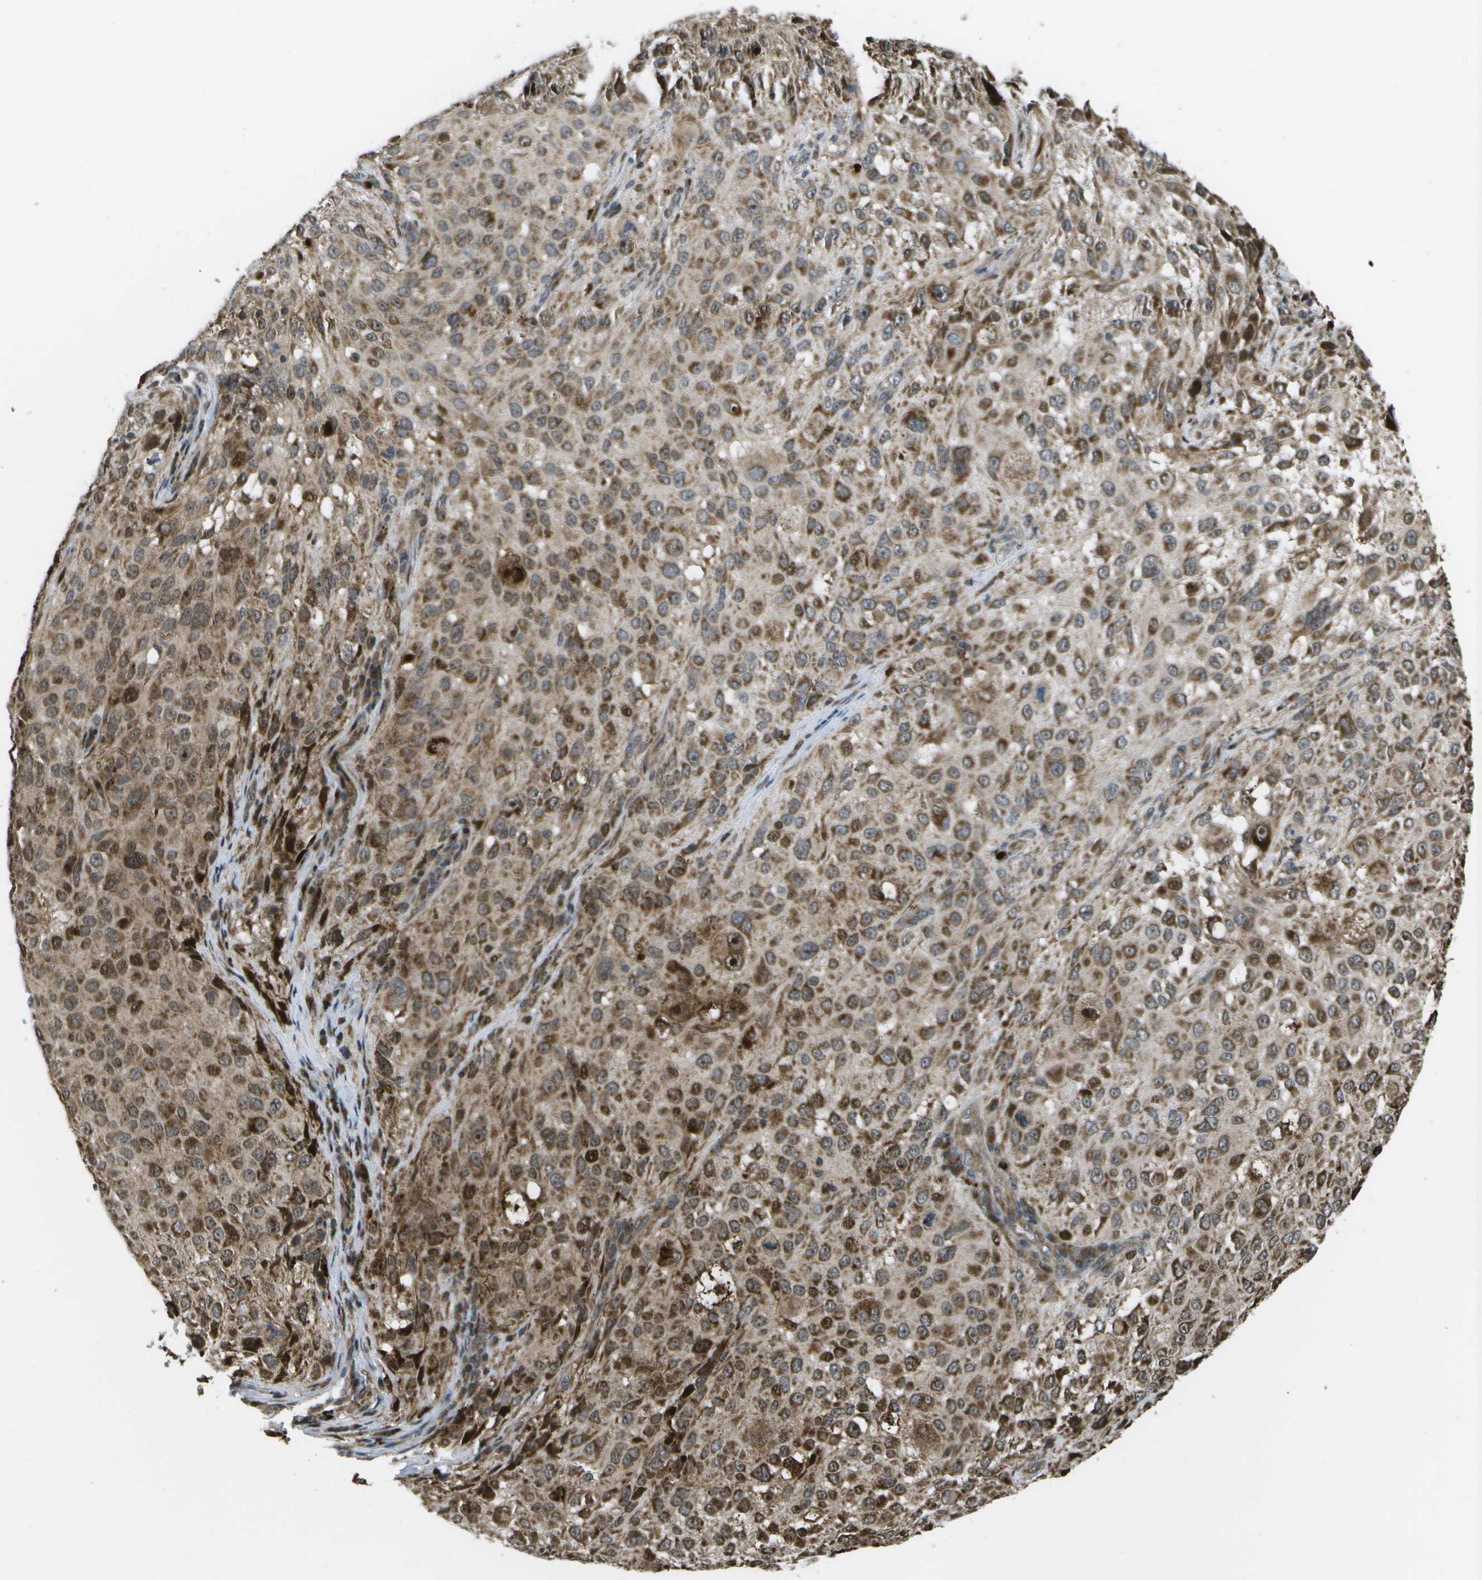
{"staining": {"intensity": "moderate", "quantity": ">75%", "location": "cytoplasmic/membranous,nuclear"}, "tissue": "melanoma", "cell_type": "Tumor cells", "image_type": "cancer", "snomed": [{"axis": "morphology", "description": "Necrosis, NOS"}, {"axis": "morphology", "description": "Malignant melanoma, NOS"}, {"axis": "topography", "description": "Skin"}], "caption": "DAB (3,3'-diaminobenzidine) immunohistochemical staining of human malignant melanoma exhibits moderate cytoplasmic/membranous and nuclear protein expression in approximately >75% of tumor cells.", "gene": "AXIN2", "patient": {"sex": "female", "age": 87}}